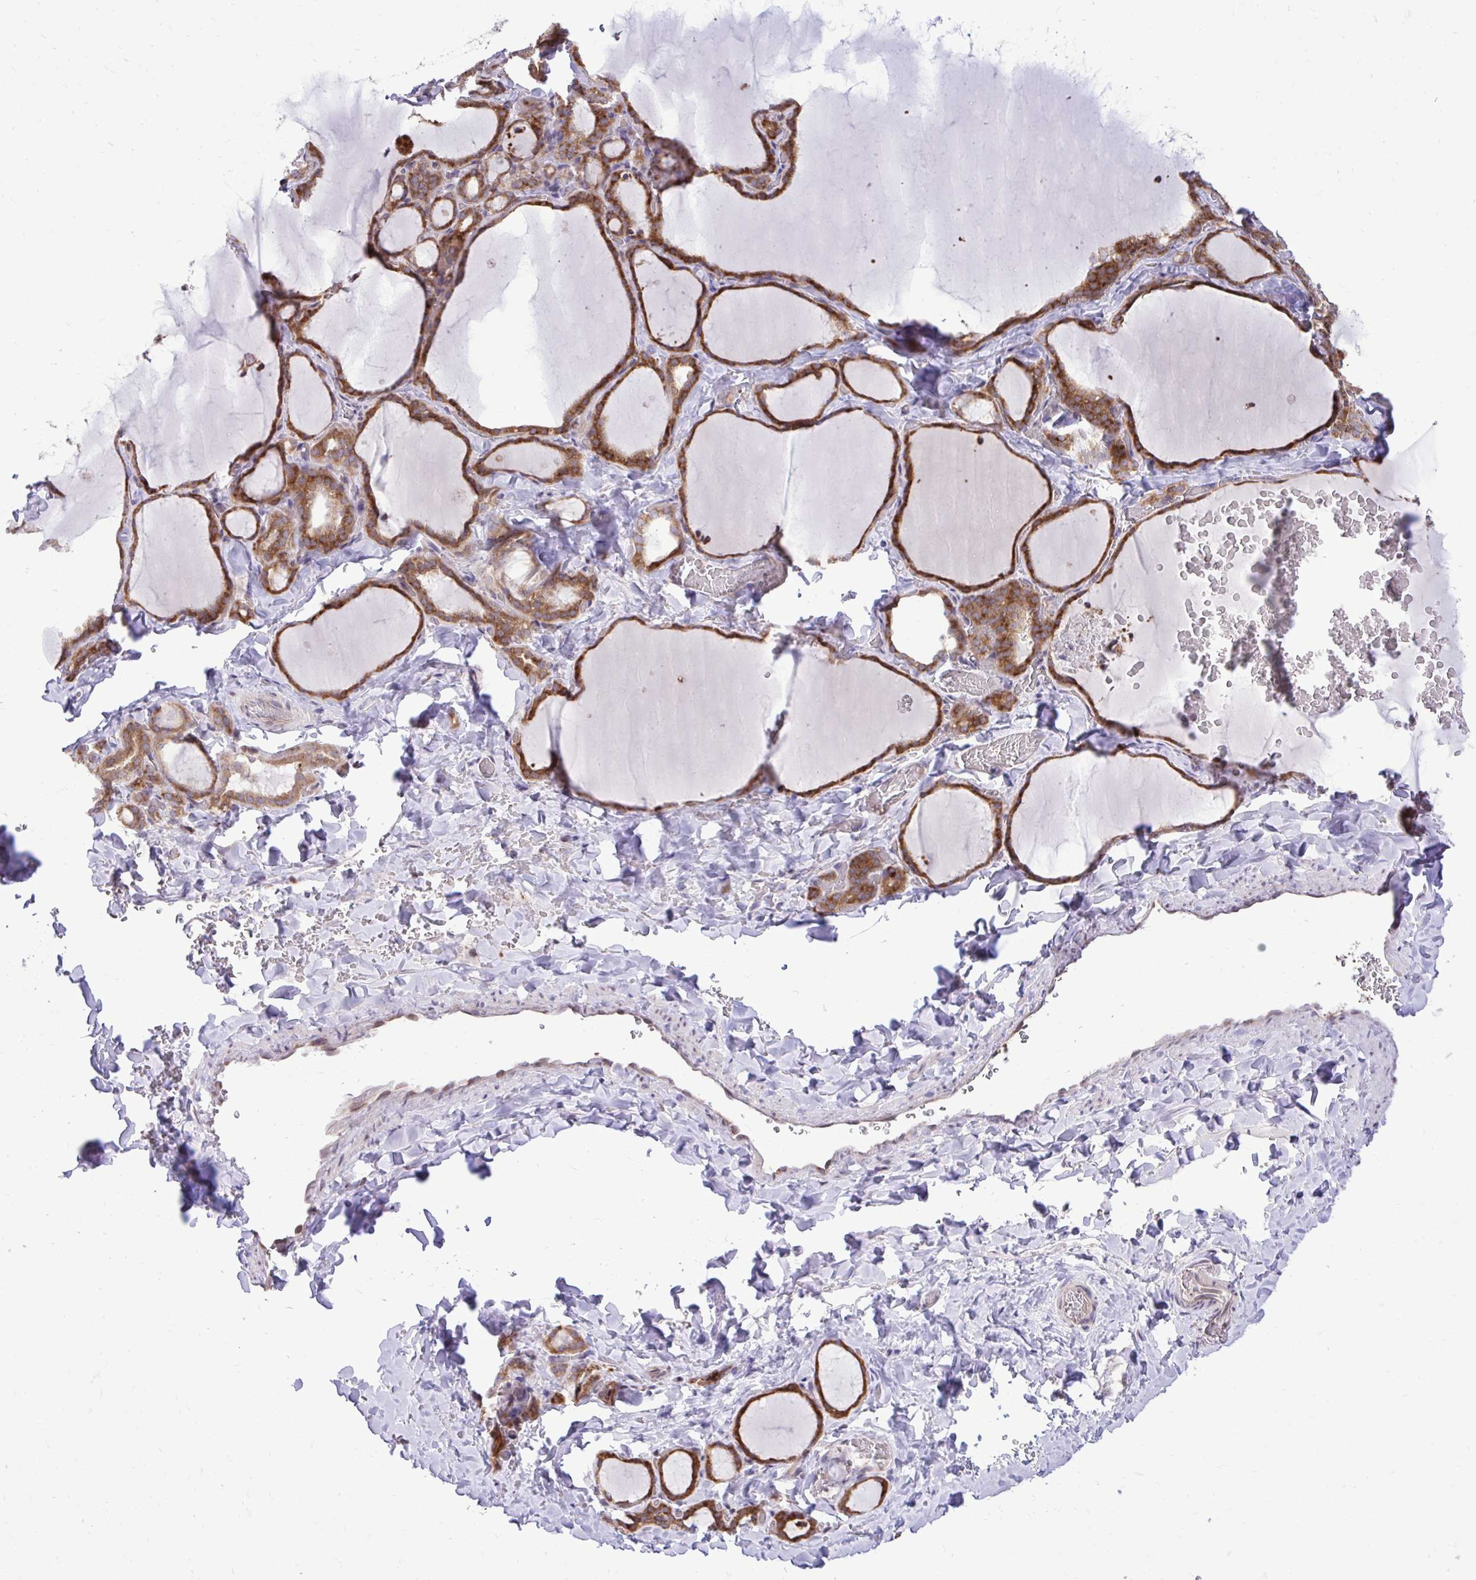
{"staining": {"intensity": "moderate", "quantity": ">75%", "location": "cytoplasmic/membranous"}, "tissue": "thyroid gland", "cell_type": "Glandular cells", "image_type": "normal", "snomed": [{"axis": "morphology", "description": "Normal tissue, NOS"}, {"axis": "topography", "description": "Thyroid gland"}], "caption": "Brown immunohistochemical staining in unremarkable thyroid gland displays moderate cytoplasmic/membranous positivity in approximately >75% of glandular cells. (DAB IHC with brightfield microscopy, high magnification).", "gene": "METTL9", "patient": {"sex": "female", "age": 22}}